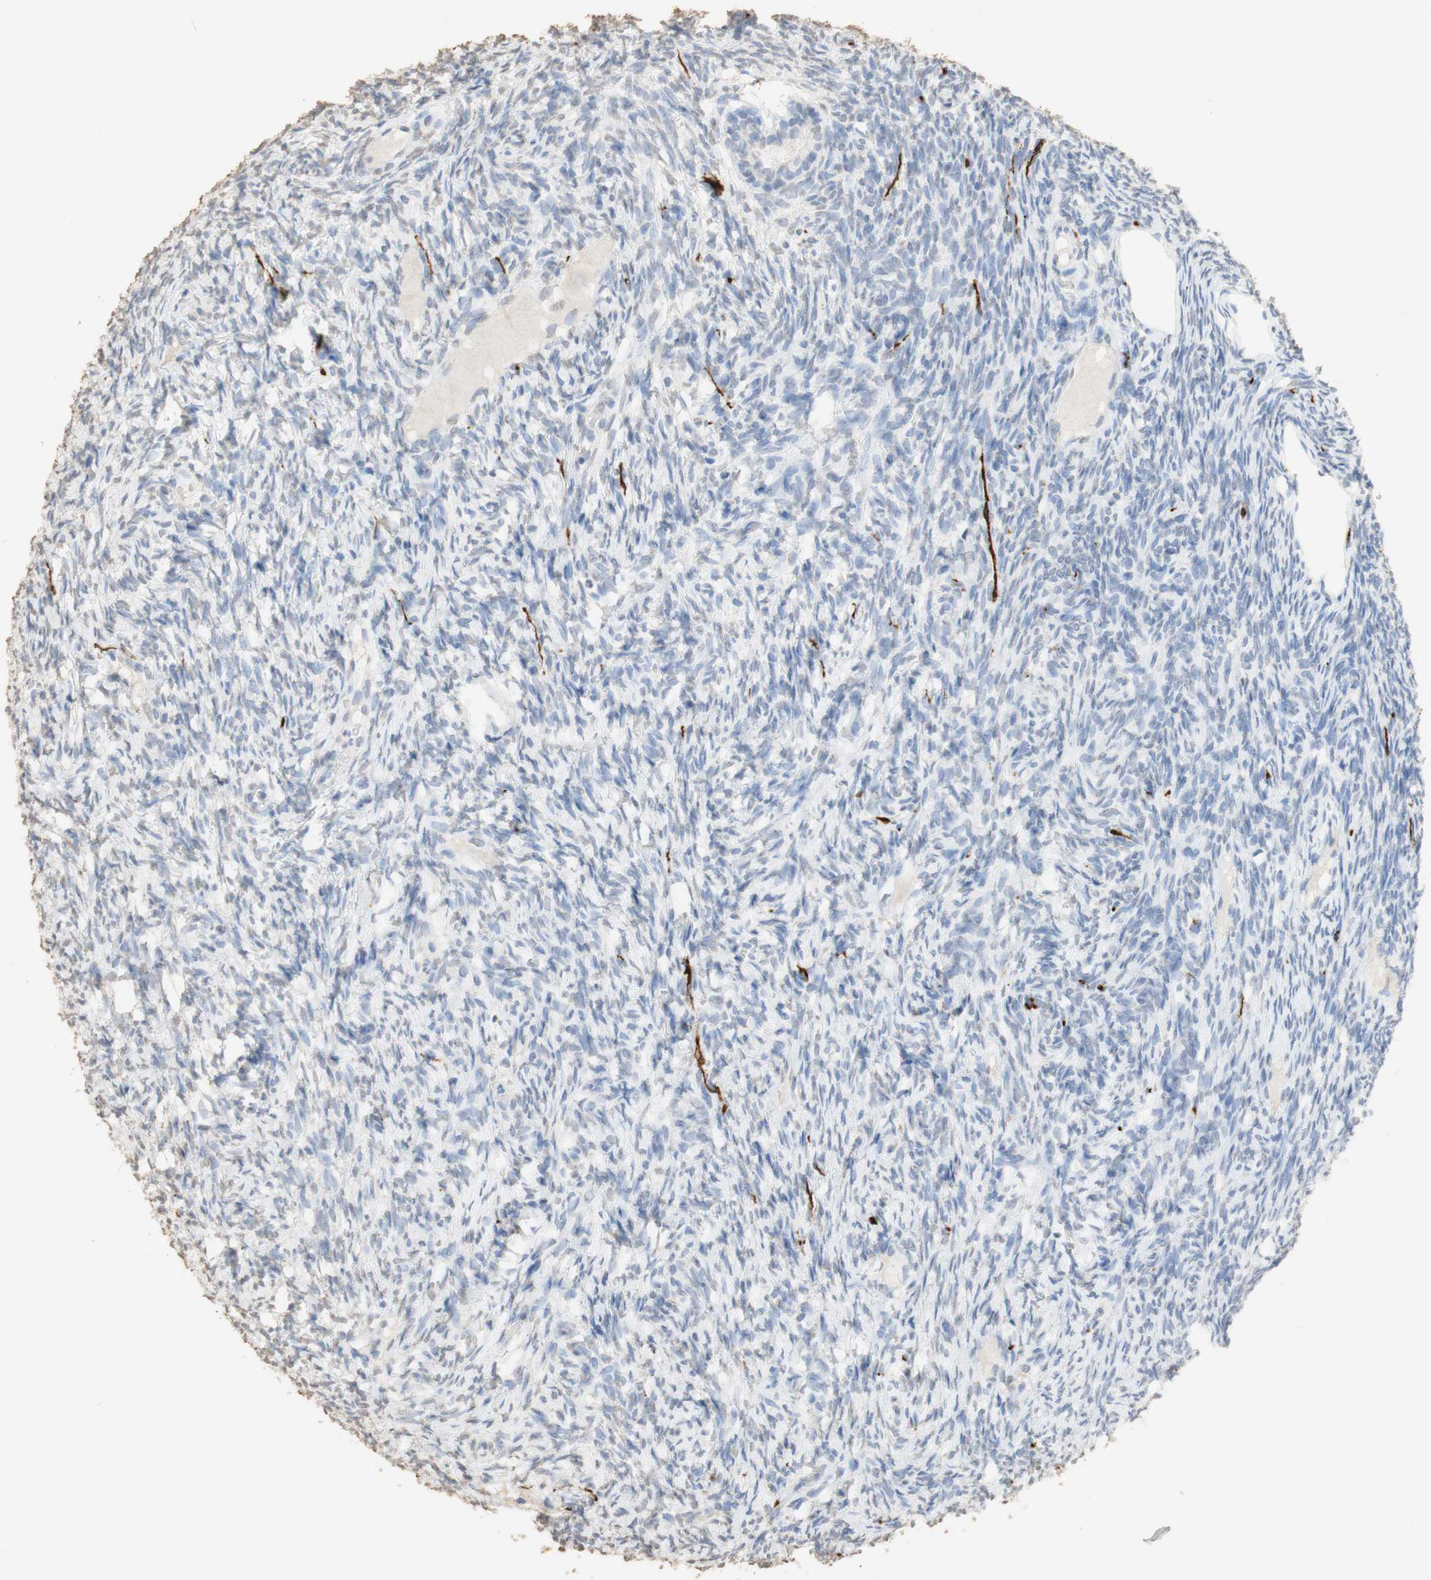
{"staining": {"intensity": "negative", "quantity": "none", "location": "none"}, "tissue": "ovary", "cell_type": "Ovarian stroma cells", "image_type": "normal", "snomed": [{"axis": "morphology", "description": "Normal tissue, NOS"}, {"axis": "topography", "description": "Ovary"}], "caption": "Immunohistochemical staining of benign human ovary shows no significant positivity in ovarian stroma cells.", "gene": "L1CAM", "patient": {"sex": "female", "age": 33}}